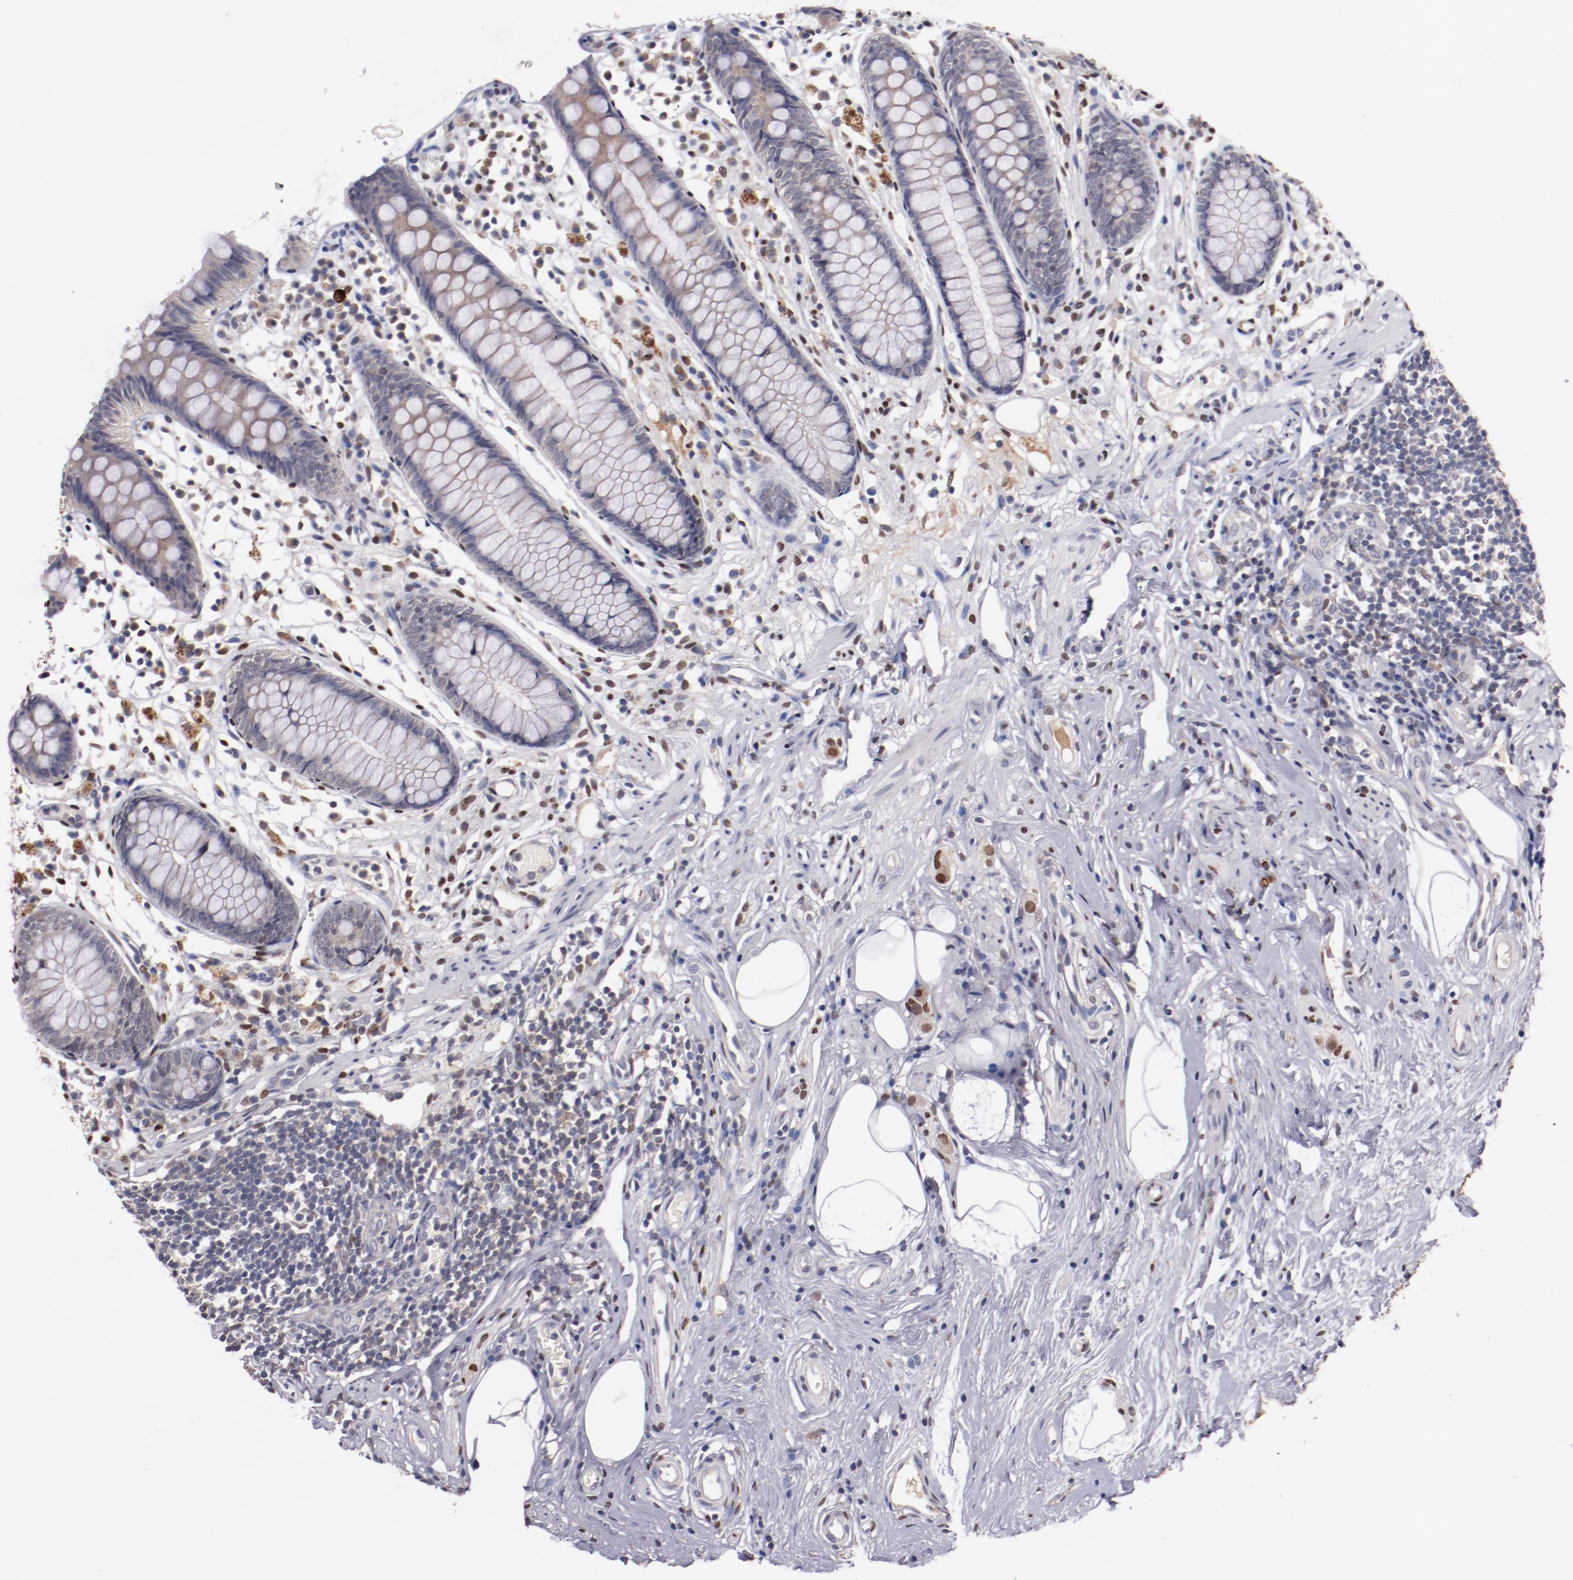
{"staining": {"intensity": "weak", "quantity": ">75%", "location": "cytoplasmic/membranous"}, "tissue": "appendix", "cell_type": "Glandular cells", "image_type": "normal", "snomed": [{"axis": "morphology", "description": "Normal tissue, NOS"}, {"axis": "topography", "description": "Appendix"}], "caption": "This image exhibits benign appendix stained with immunohistochemistry to label a protein in brown. The cytoplasmic/membranous of glandular cells show weak positivity for the protein. Nuclei are counter-stained blue.", "gene": "FAM81A", "patient": {"sex": "male", "age": 38}}